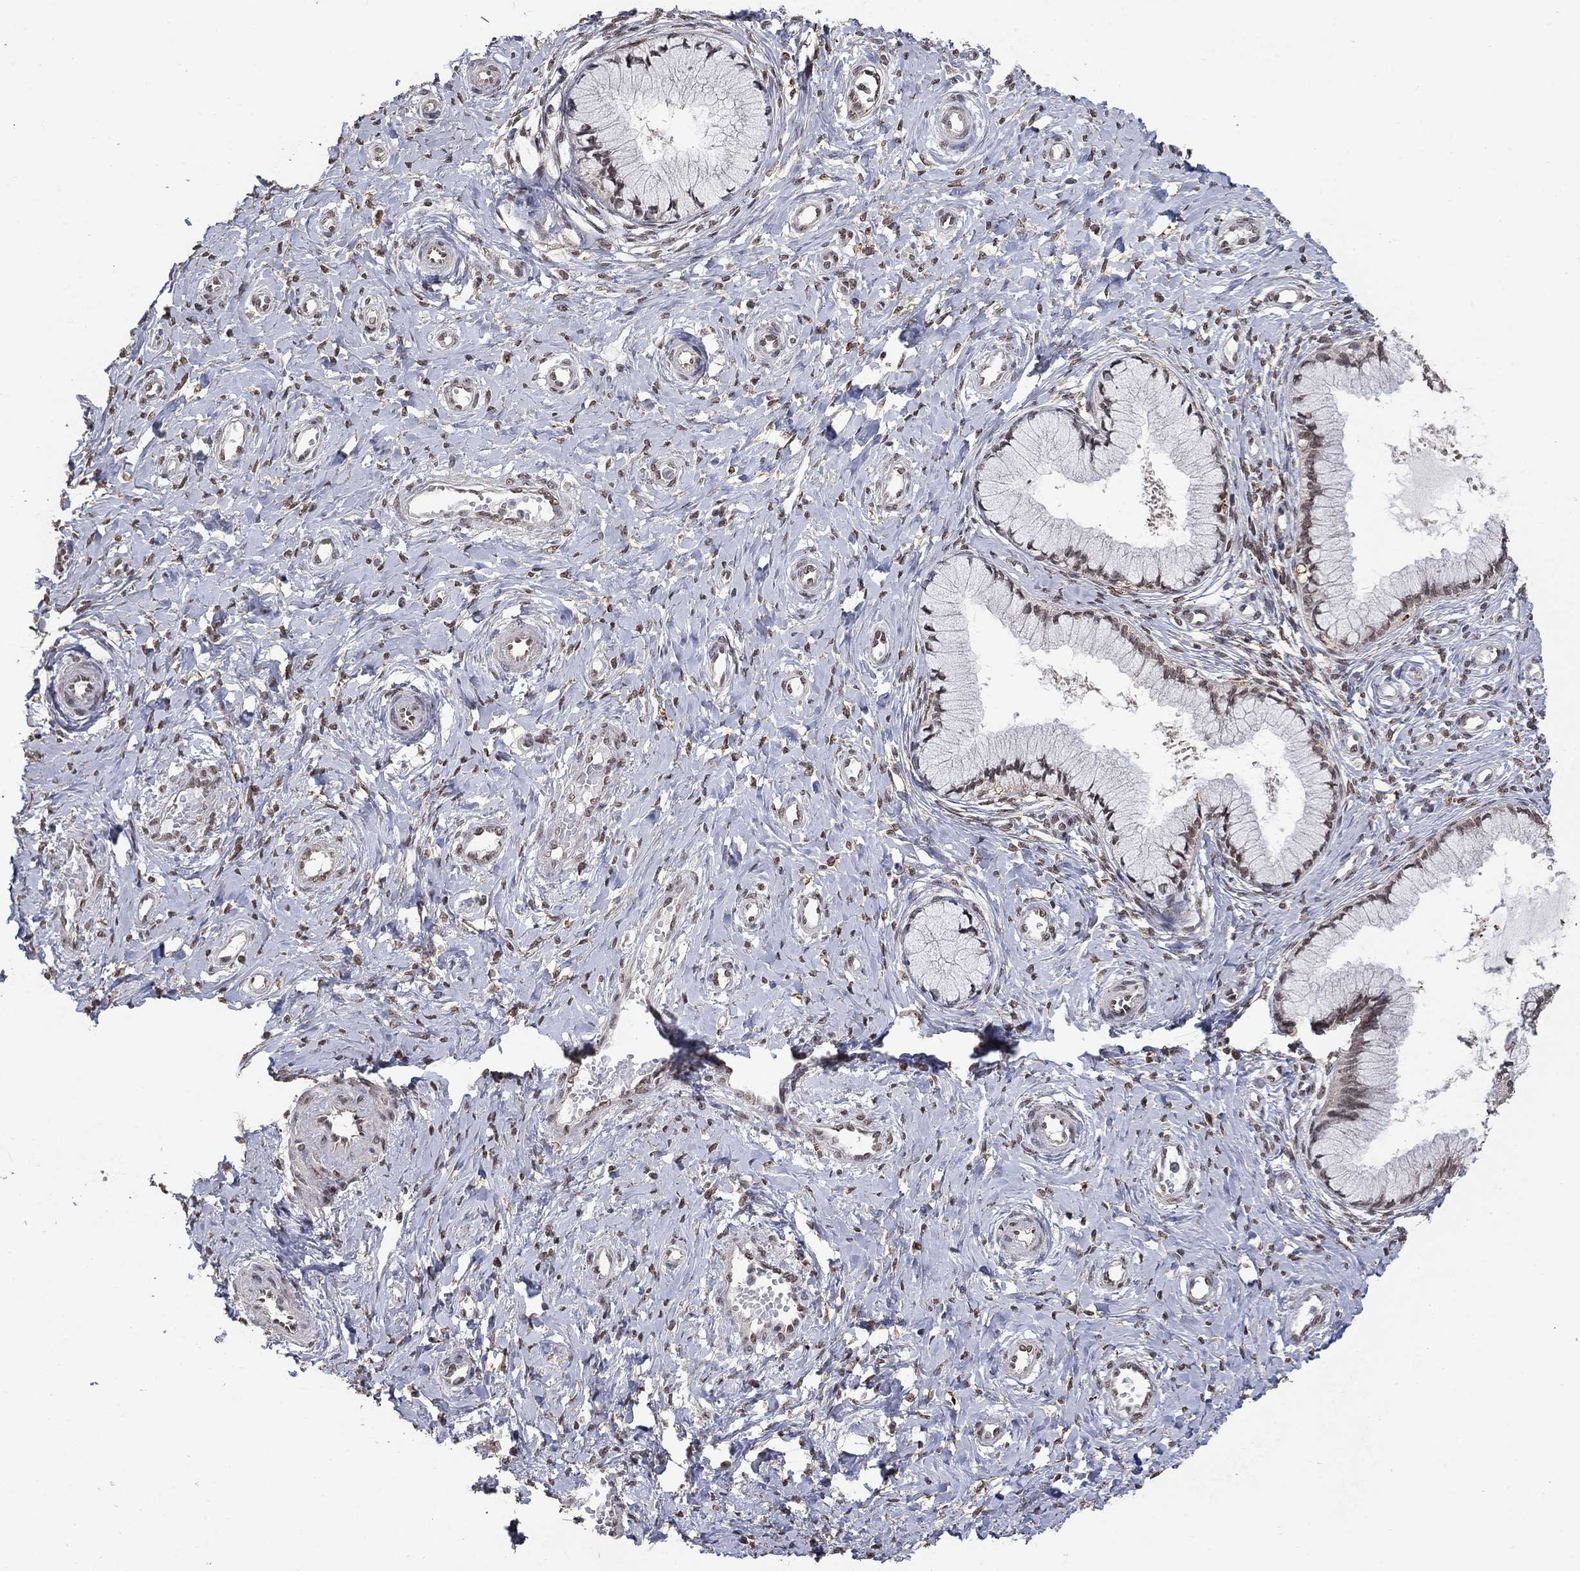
{"staining": {"intensity": "weak", "quantity": ">75%", "location": "nuclear"}, "tissue": "cervix", "cell_type": "Glandular cells", "image_type": "normal", "snomed": [{"axis": "morphology", "description": "Normal tissue, NOS"}, {"axis": "topography", "description": "Cervix"}], "caption": "Weak nuclear expression is identified in approximately >75% of glandular cells in normal cervix. (brown staining indicates protein expression, while blue staining denotes nuclei).", "gene": "GRIA3", "patient": {"sex": "female", "age": 37}}